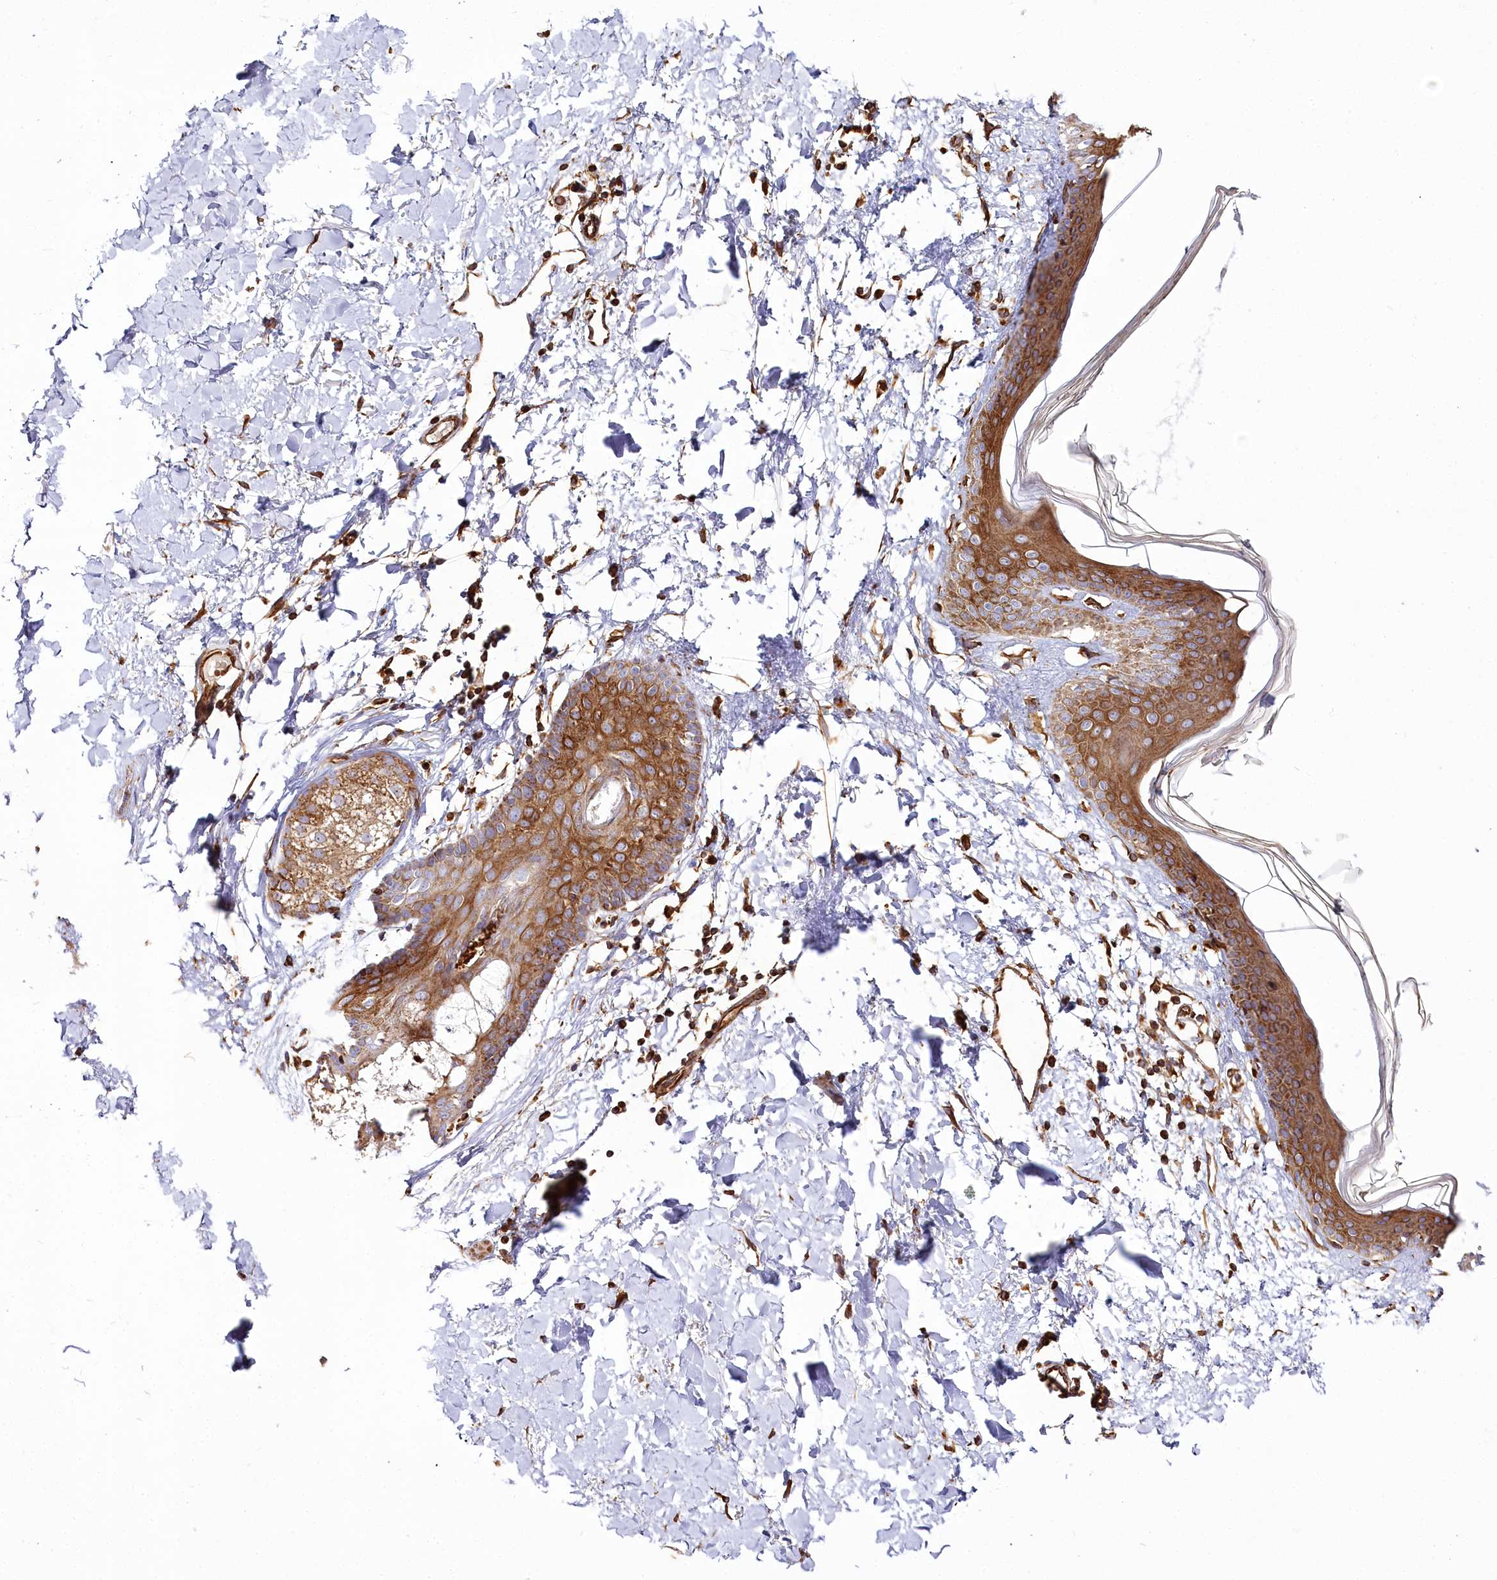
{"staining": {"intensity": "moderate", "quantity": "25%-75%", "location": "cytoplasmic/membranous"}, "tissue": "skin", "cell_type": "Fibroblasts", "image_type": "normal", "snomed": [{"axis": "morphology", "description": "Normal tissue, NOS"}, {"axis": "topography", "description": "Skin"}], "caption": "High-power microscopy captured an immunohistochemistry (IHC) micrograph of unremarkable skin, revealing moderate cytoplasmic/membranous expression in approximately 25%-75% of fibroblasts. (Stains: DAB (3,3'-diaminobenzidine) in brown, nuclei in blue, Microscopy: brightfield microscopy at high magnification).", "gene": "THUMPD3", "patient": {"sex": "female", "age": 58}}